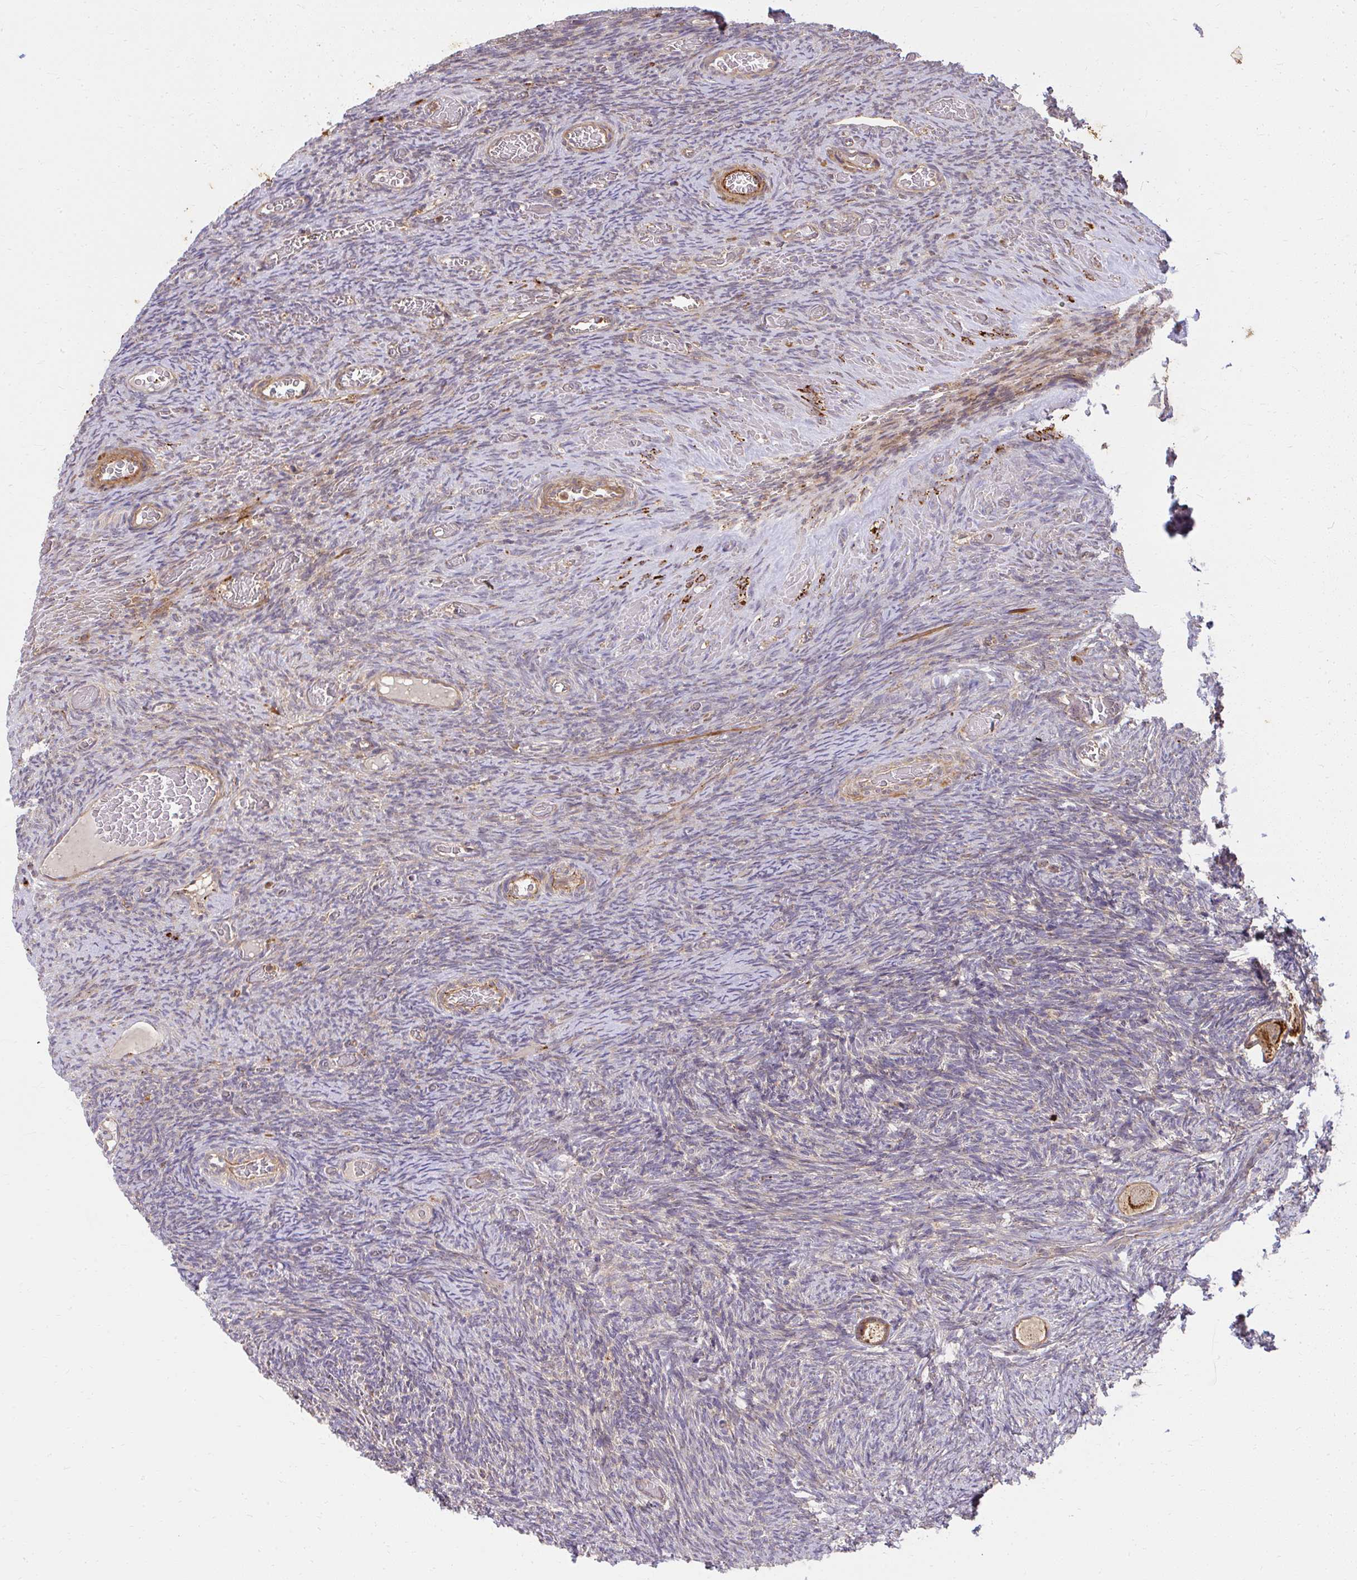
{"staining": {"intensity": "strong", "quantity": "25%-75%", "location": "cytoplasmic/membranous"}, "tissue": "ovary", "cell_type": "Follicle cells", "image_type": "normal", "snomed": [{"axis": "morphology", "description": "Normal tissue, NOS"}, {"axis": "topography", "description": "Ovary"}], "caption": "Ovary stained with immunohistochemistry (IHC) exhibits strong cytoplasmic/membranous positivity in about 25%-75% of follicle cells.", "gene": "GNS", "patient": {"sex": "female", "age": 34}}